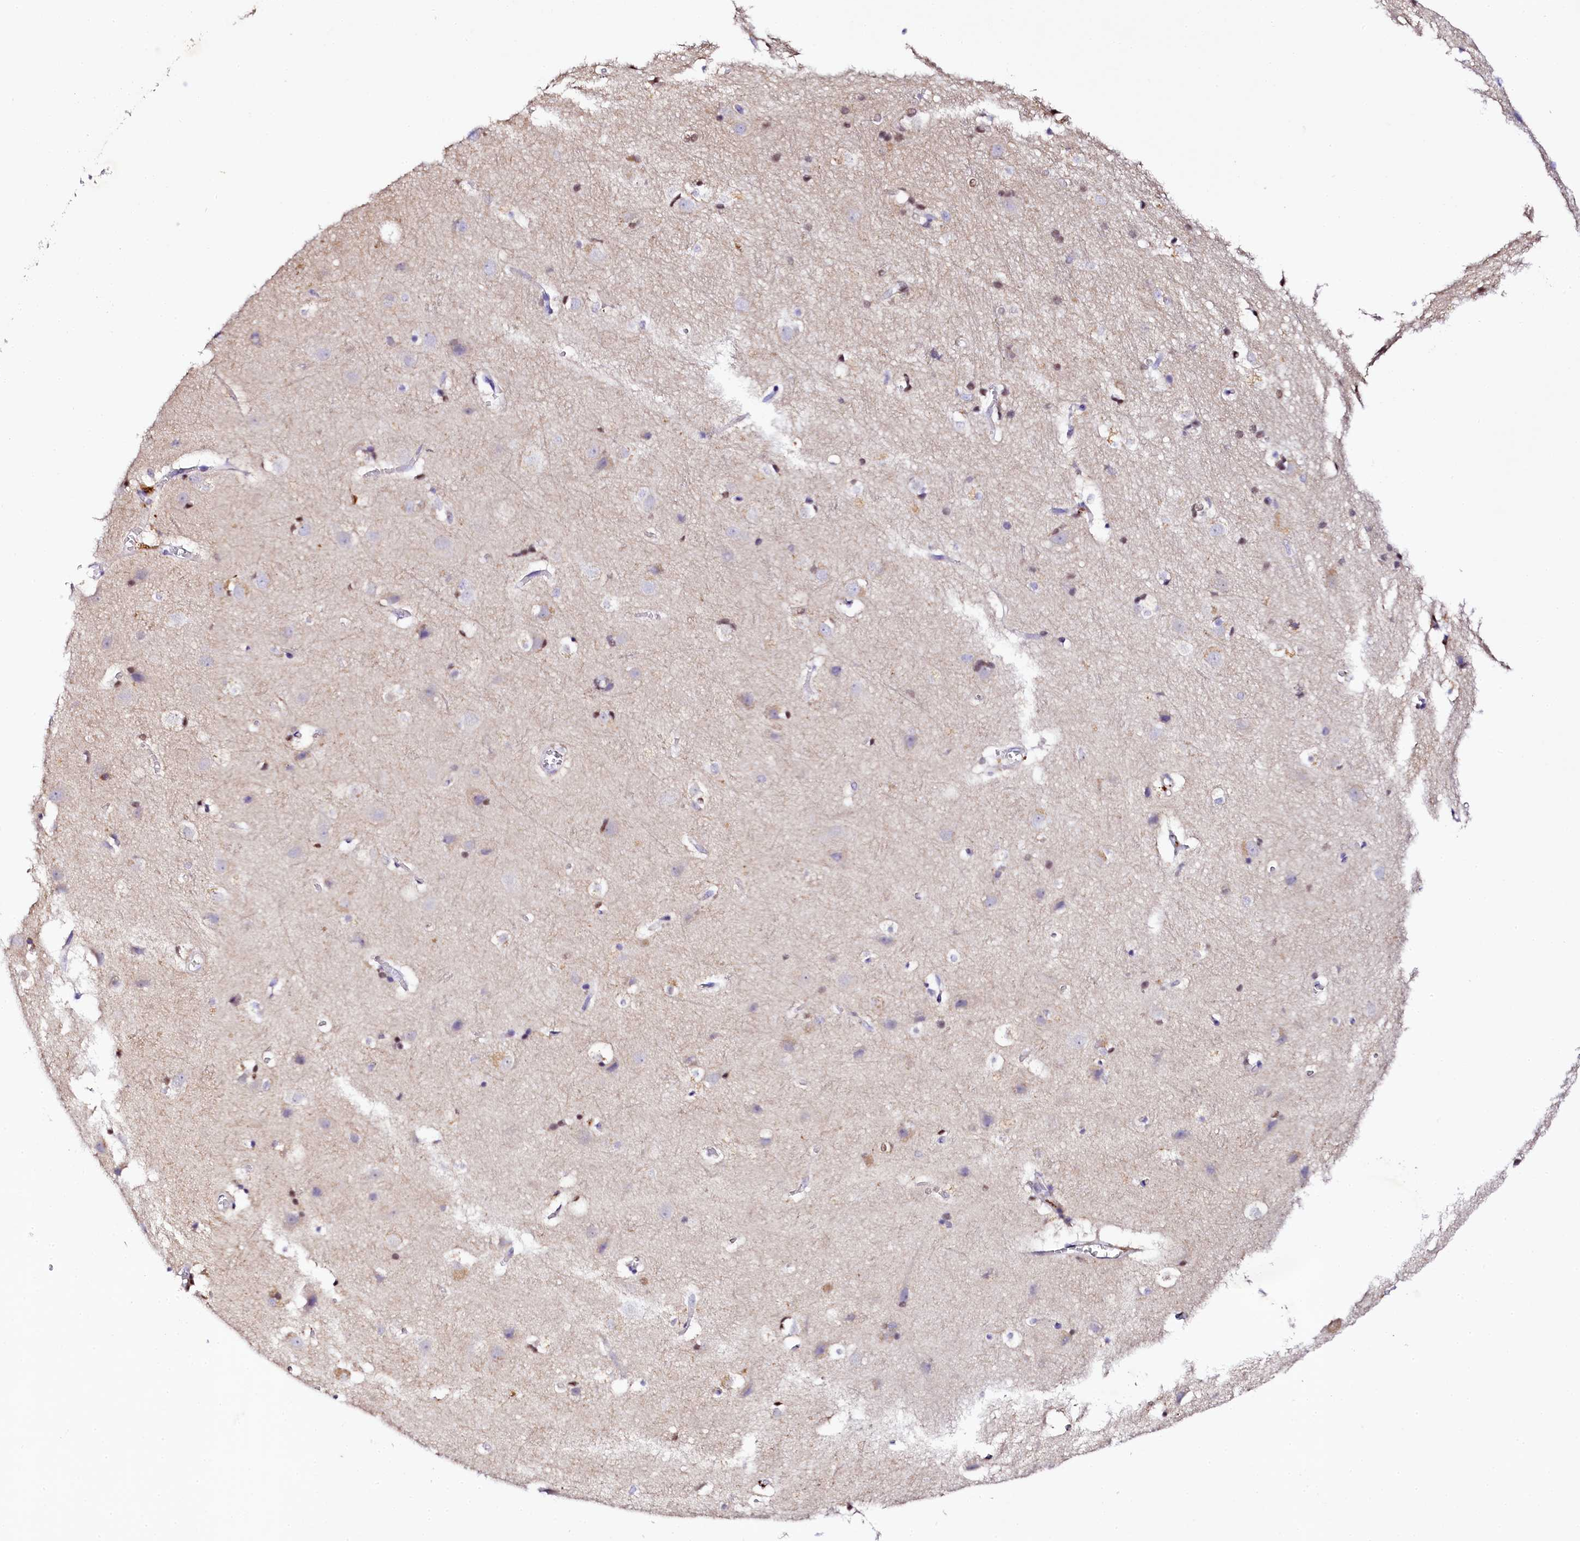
{"staining": {"intensity": "negative", "quantity": "none", "location": "none"}, "tissue": "cerebral cortex", "cell_type": "Endothelial cells", "image_type": "normal", "snomed": [{"axis": "morphology", "description": "Normal tissue, NOS"}, {"axis": "topography", "description": "Cerebral cortex"}], "caption": "The micrograph exhibits no significant positivity in endothelial cells of cerebral cortex.", "gene": "NAA16", "patient": {"sex": "male", "age": 54}}